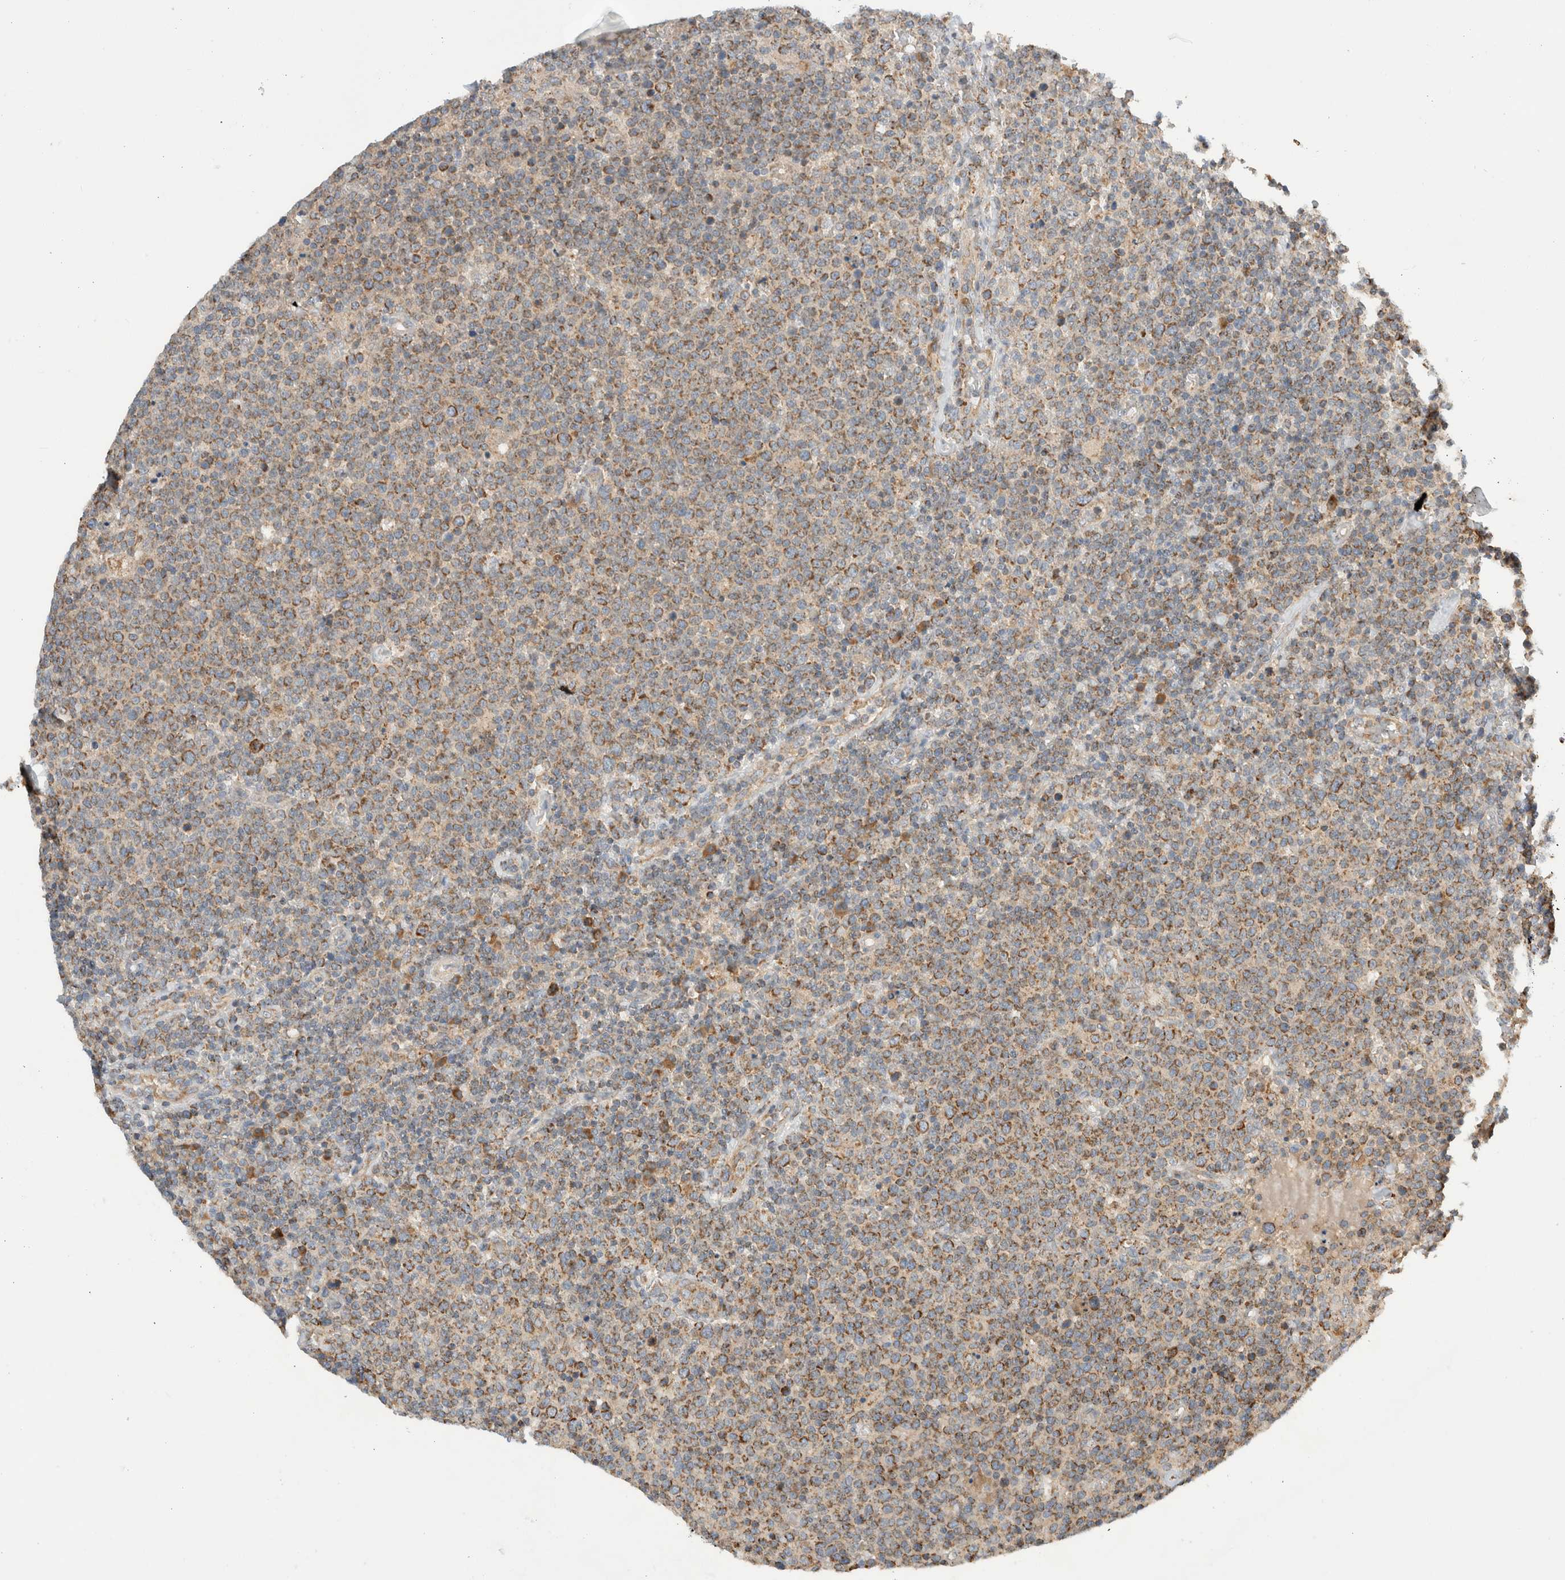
{"staining": {"intensity": "moderate", "quantity": ">75%", "location": "cytoplasmic/membranous"}, "tissue": "lymphoma", "cell_type": "Tumor cells", "image_type": "cancer", "snomed": [{"axis": "morphology", "description": "Malignant lymphoma, non-Hodgkin's type, High grade"}, {"axis": "topography", "description": "Lymph node"}], "caption": "Immunohistochemical staining of human malignant lymphoma, non-Hodgkin's type (high-grade) exhibits medium levels of moderate cytoplasmic/membranous protein expression in approximately >75% of tumor cells.", "gene": "AMPD1", "patient": {"sex": "male", "age": 61}}